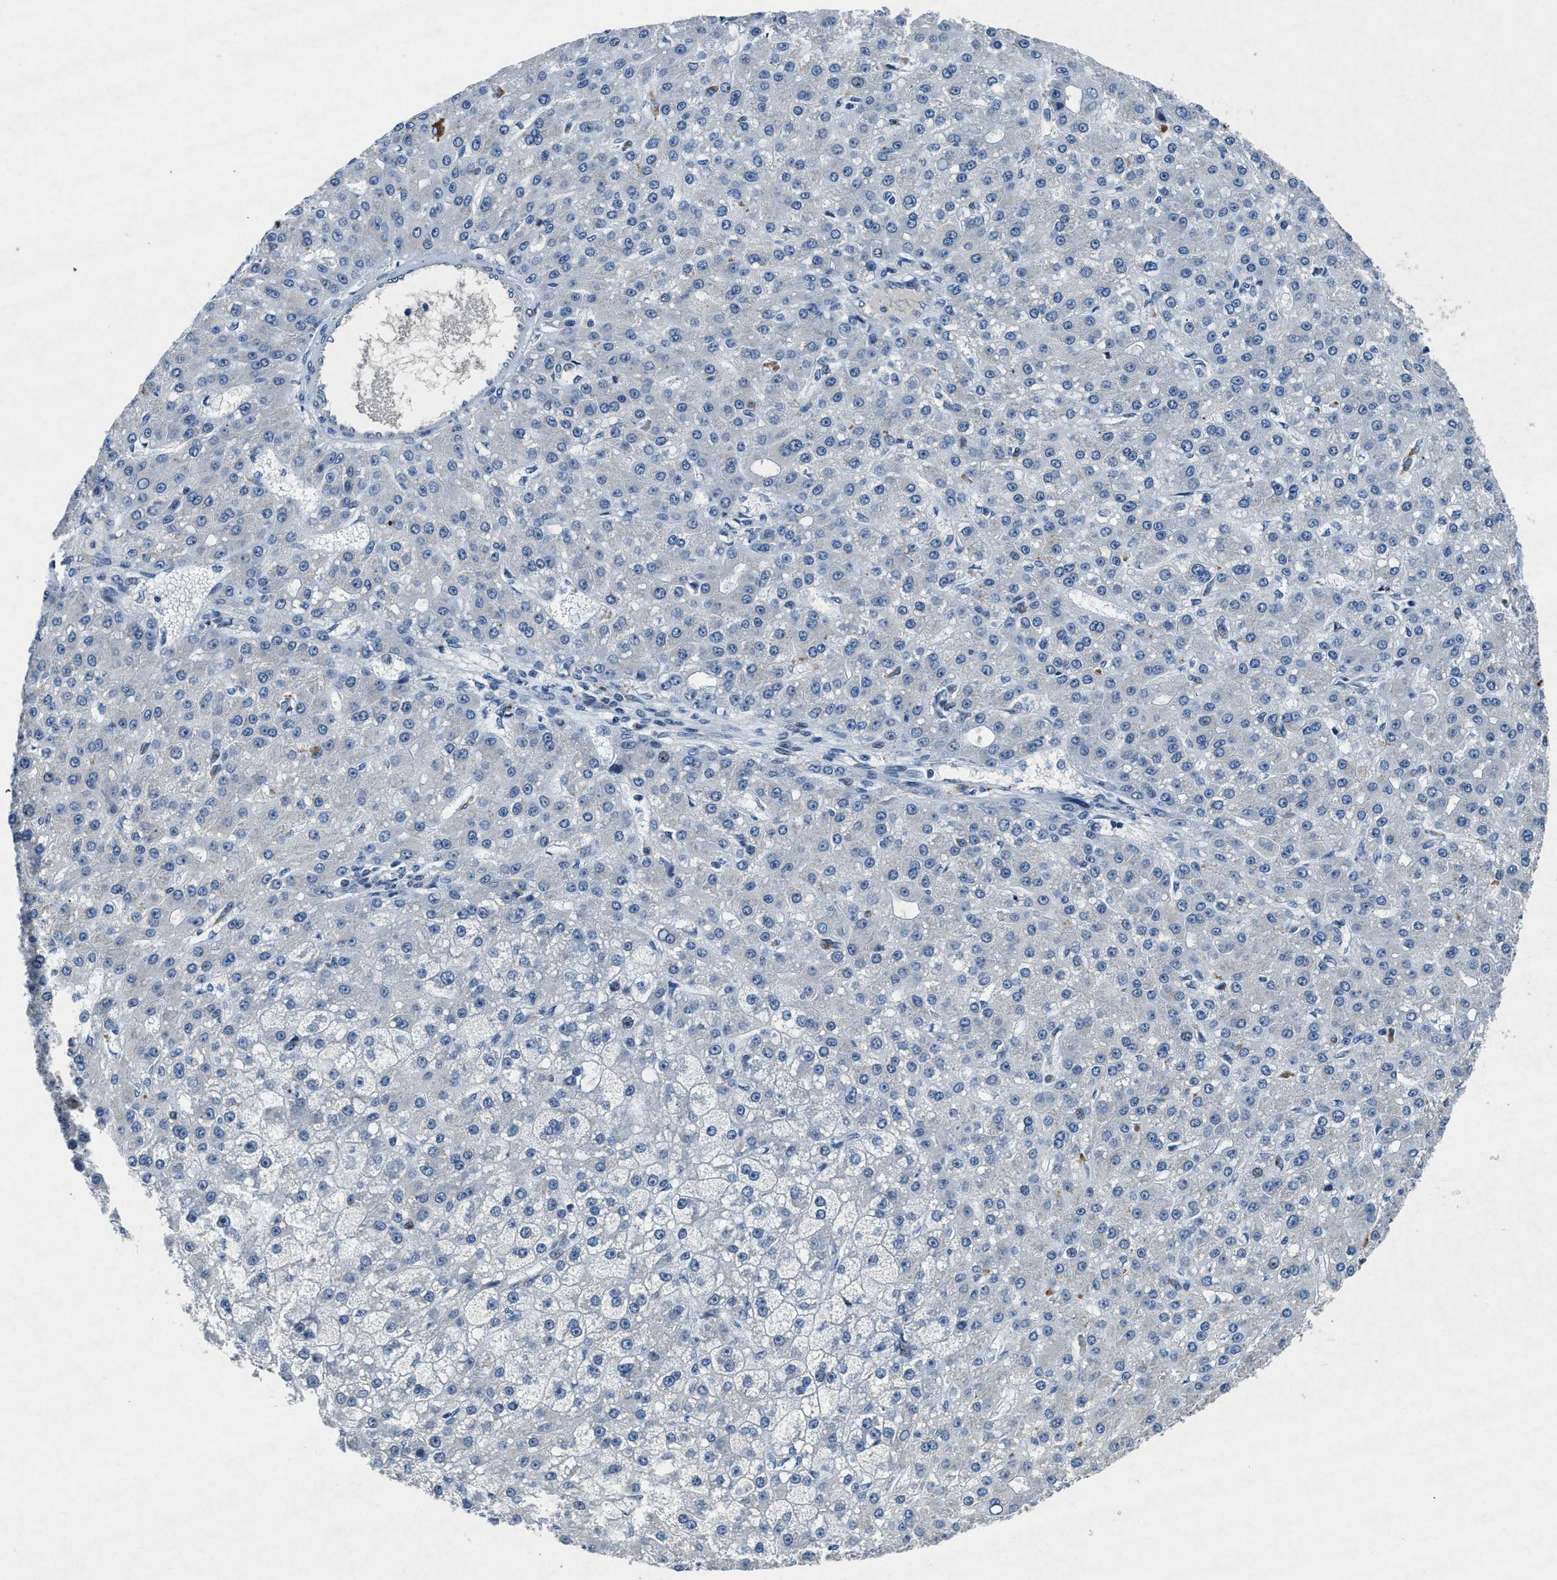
{"staining": {"intensity": "negative", "quantity": "none", "location": "none"}, "tissue": "liver cancer", "cell_type": "Tumor cells", "image_type": "cancer", "snomed": [{"axis": "morphology", "description": "Carcinoma, Hepatocellular, NOS"}, {"axis": "topography", "description": "Liver"}], "caption": "Immunohistochemistry histopathology image of neoplastic tissue: hepatocellular carcinoma (liver) stained with DAB (3,3'-diaminobenzidine) shows no significant protein positivity in tumor cells.", "gene": "PHLDA1", "patient": {"sex": "male", "age": 67}}